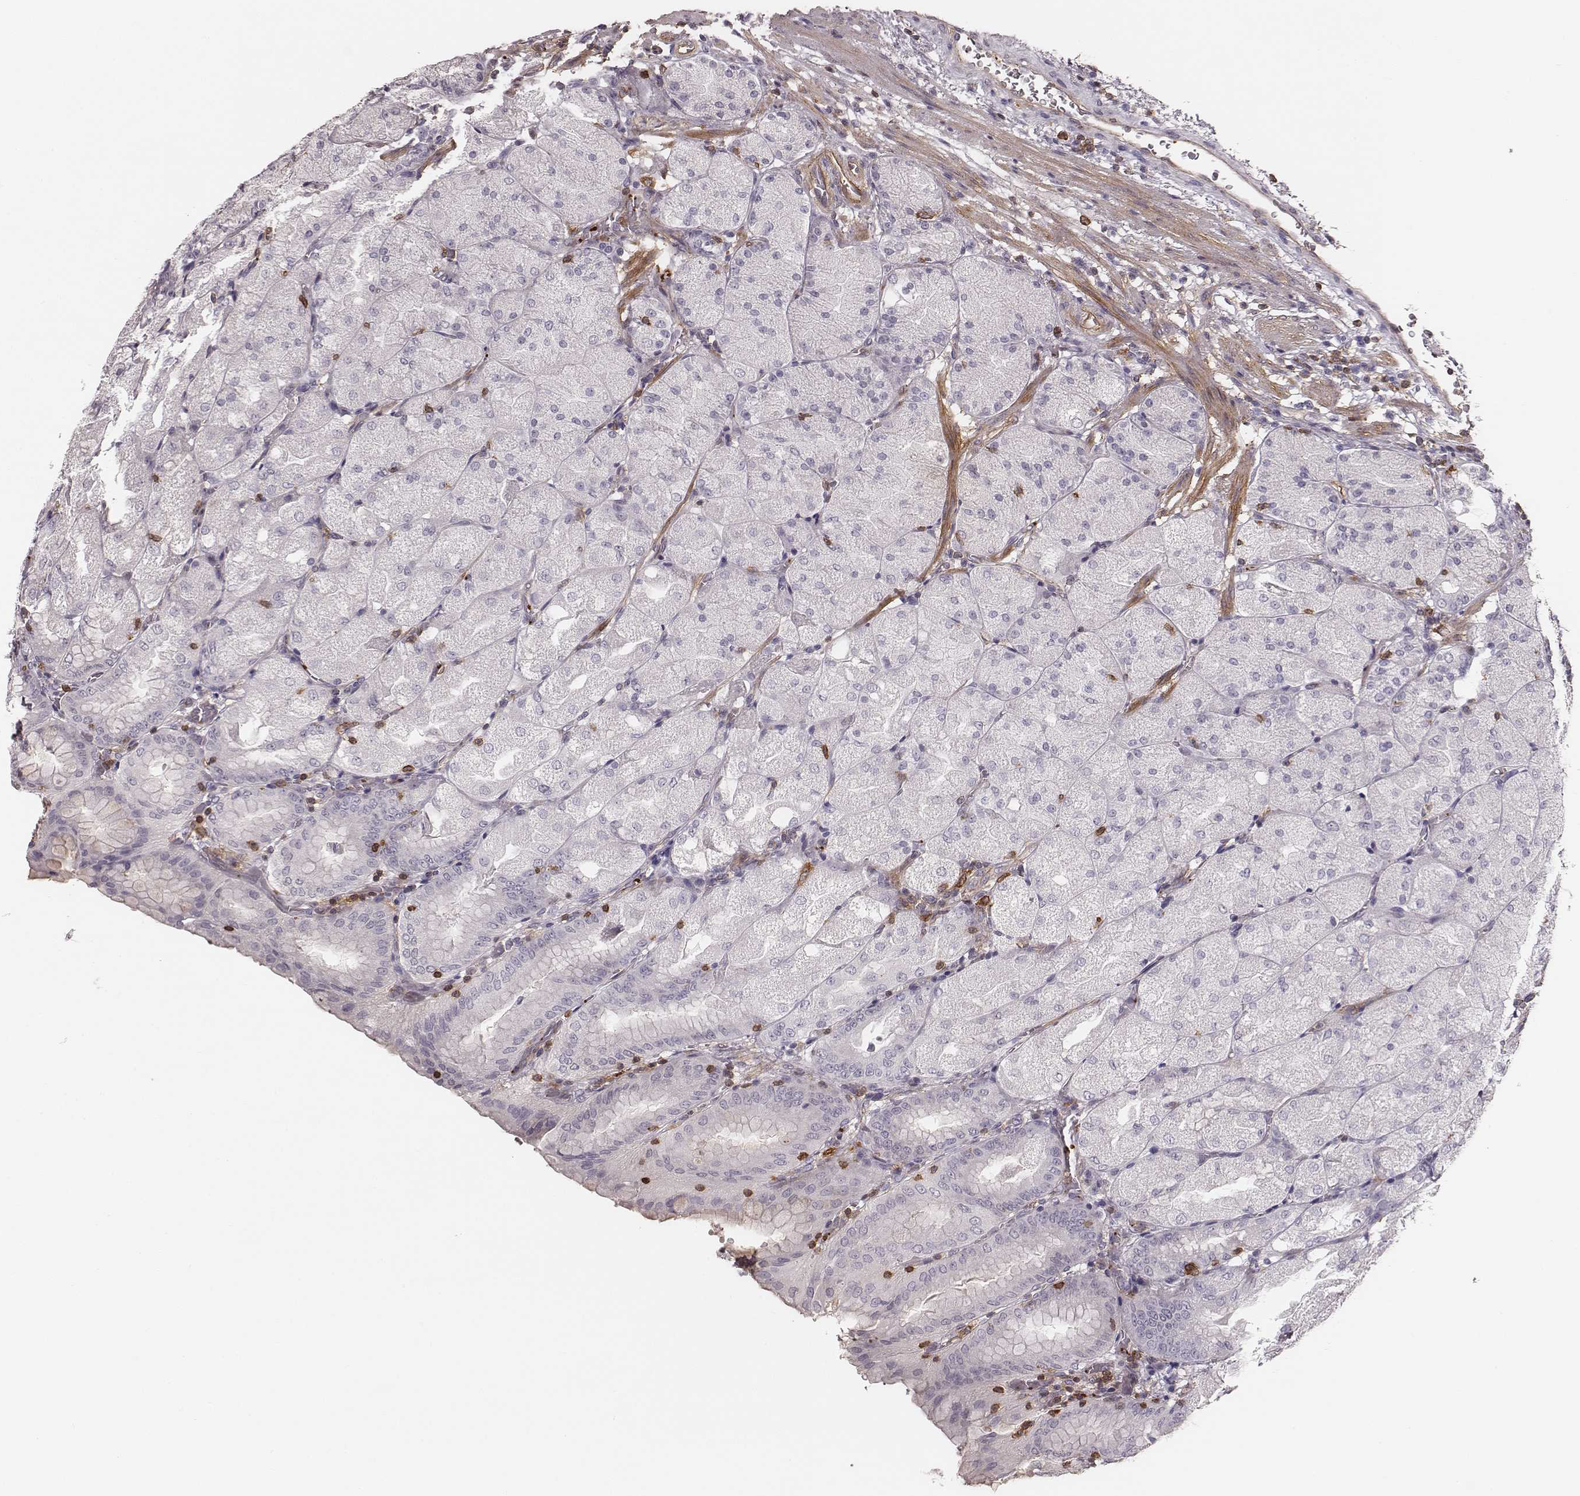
{"staining": {"intensity": "negative", "quantity": "none", "location": "none"}, "tissue": "stomach", "cell_type": "Glandular cells", "image_type": "normal", "snomed": [{"axis": "morphology", "description": "Normal tissue, NOS"}, {"axis": "topography", "description": "Stomach, upper"}, {"axis": "topography", "description": "Stomach"}, {"axis": "topography", "description": "Stomach, lower"}], "caption": "DAB (3,3'-diaminobenzidine) immunohistochemical staining of unremarkable human stomach reveals no significant staining in glandular cells.", "gene": "ZYX", "patient": {"sex": "male", "age": 62}}